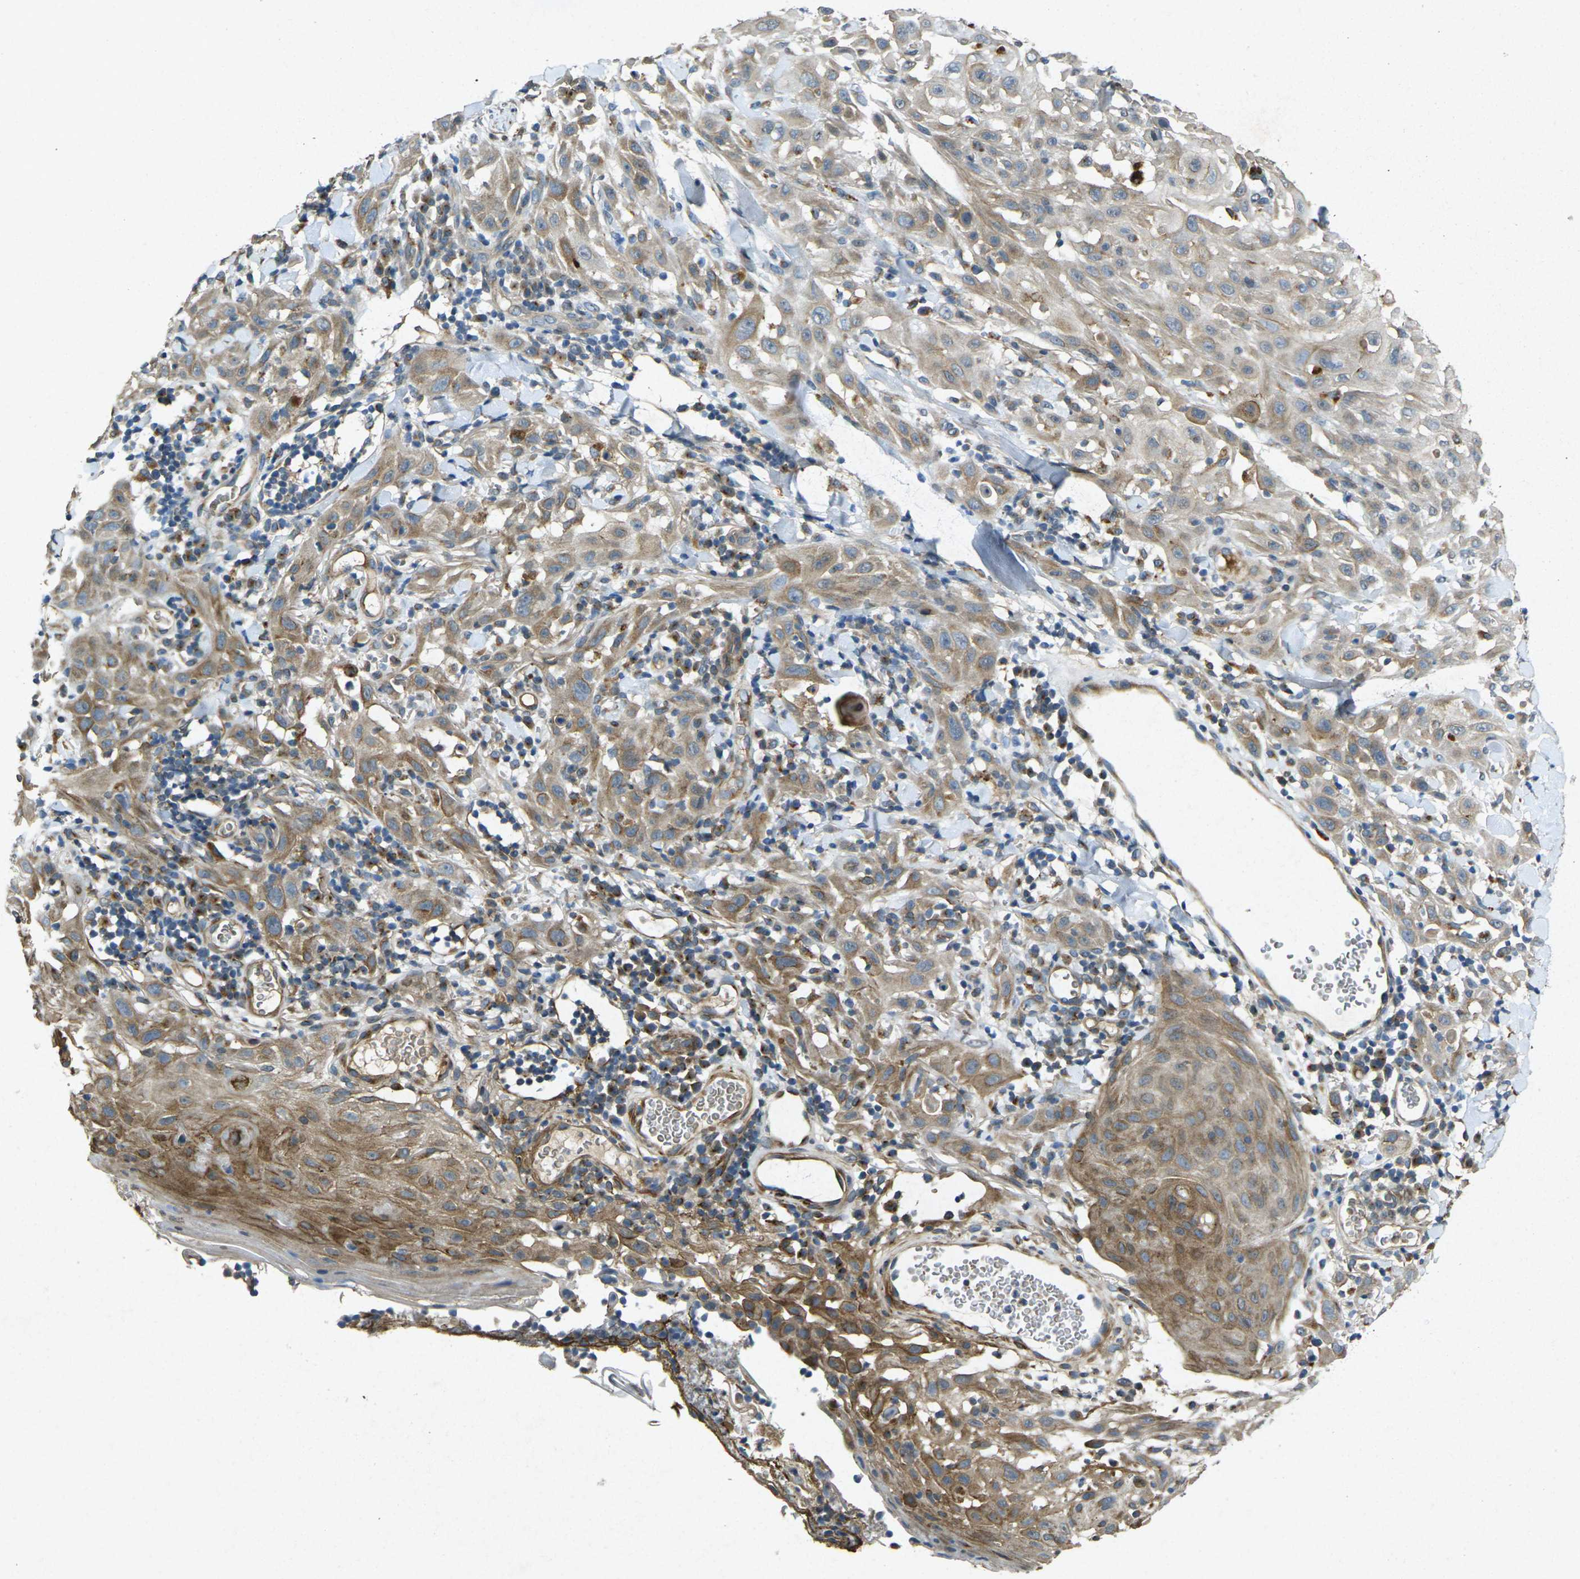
{"staining": {"intensity": "moderate", "quantity": "25%-75%", "location": "cytoplasmic/membranous"}, "tissue": "skin cancer", "cell_type": "Tumor cells", "image_type": "cancer", "snomed": [{"axis": "morphology", "description": "Squamous cell carcinoma, NOS"}, {"axis": "topography", "description": "Skin"}], "caption": "There is medium levels of moderate cytoplasmic/membranous staining in tumor cells of skin squamous cell carcinoma, as demonstrated by immunohistochemical staining (brown color).", "gene": "RGMA", "patient": {"sex": "male", "age": 24}}